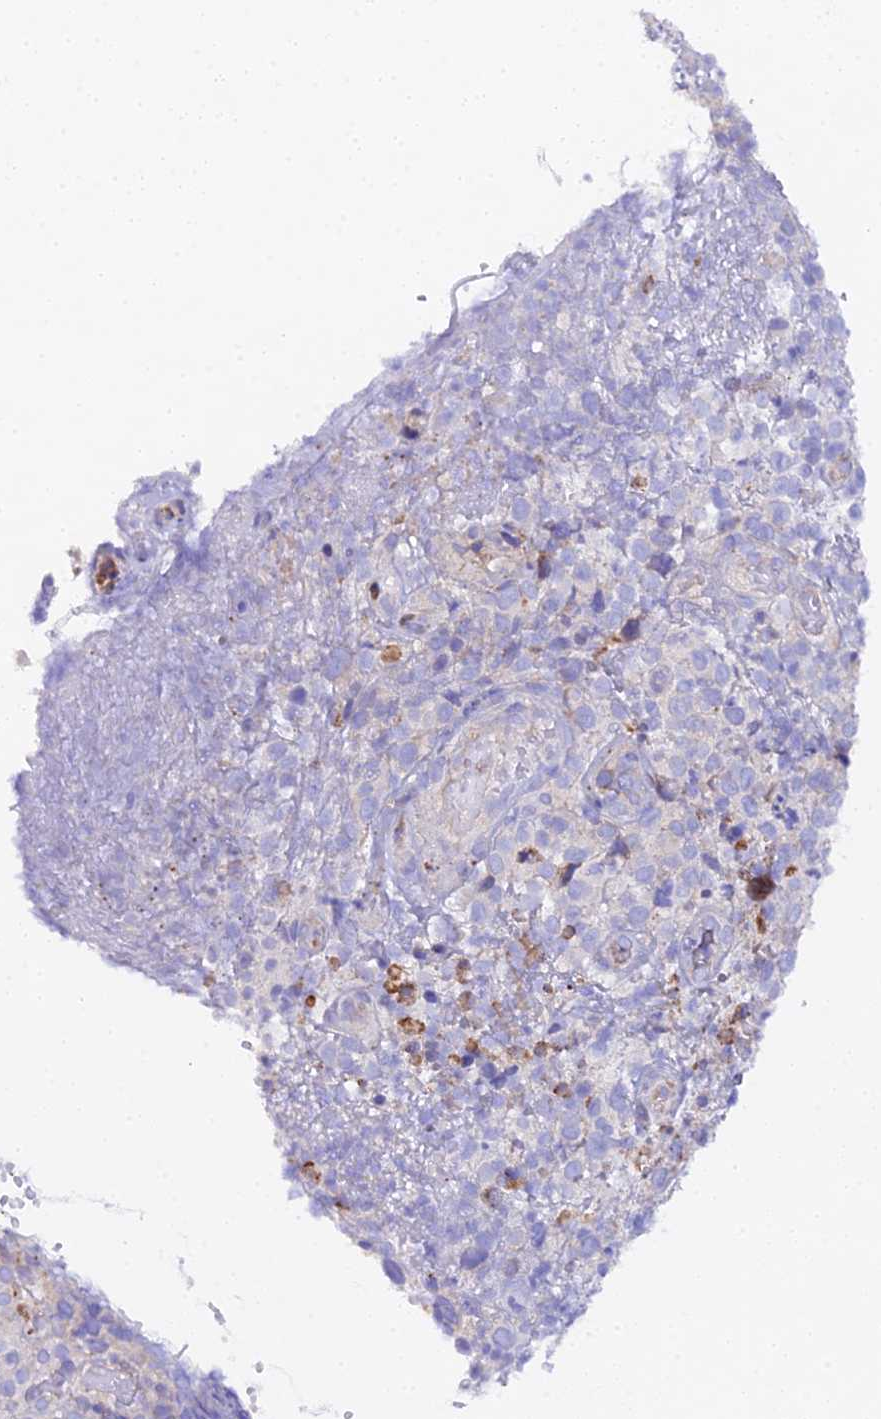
{"staining": {"intensity": "strong", "quantity": "<25%", "location": "cytoplasmic/membranous"}, "tissue": "melanoma", "cell_type": "Tumor cells", "image_type": "cancer", "snomed": [{"axis": "morphology", "description": "Malignant melanoma, NOS"}, {"axis": "topography", "description": "Skin"}], "caption": "Brown immunohistochemical staining in human melanoma demonstrates strong cytoplasmic/membranous staining in about <25% of tumor cells. (DAB (3,3'-diaminobenzidine) = brown stain, brightfield microscopy at high magnification).", "gene": "CFAP45", "patient": {"sex": "female", "age": 82}}